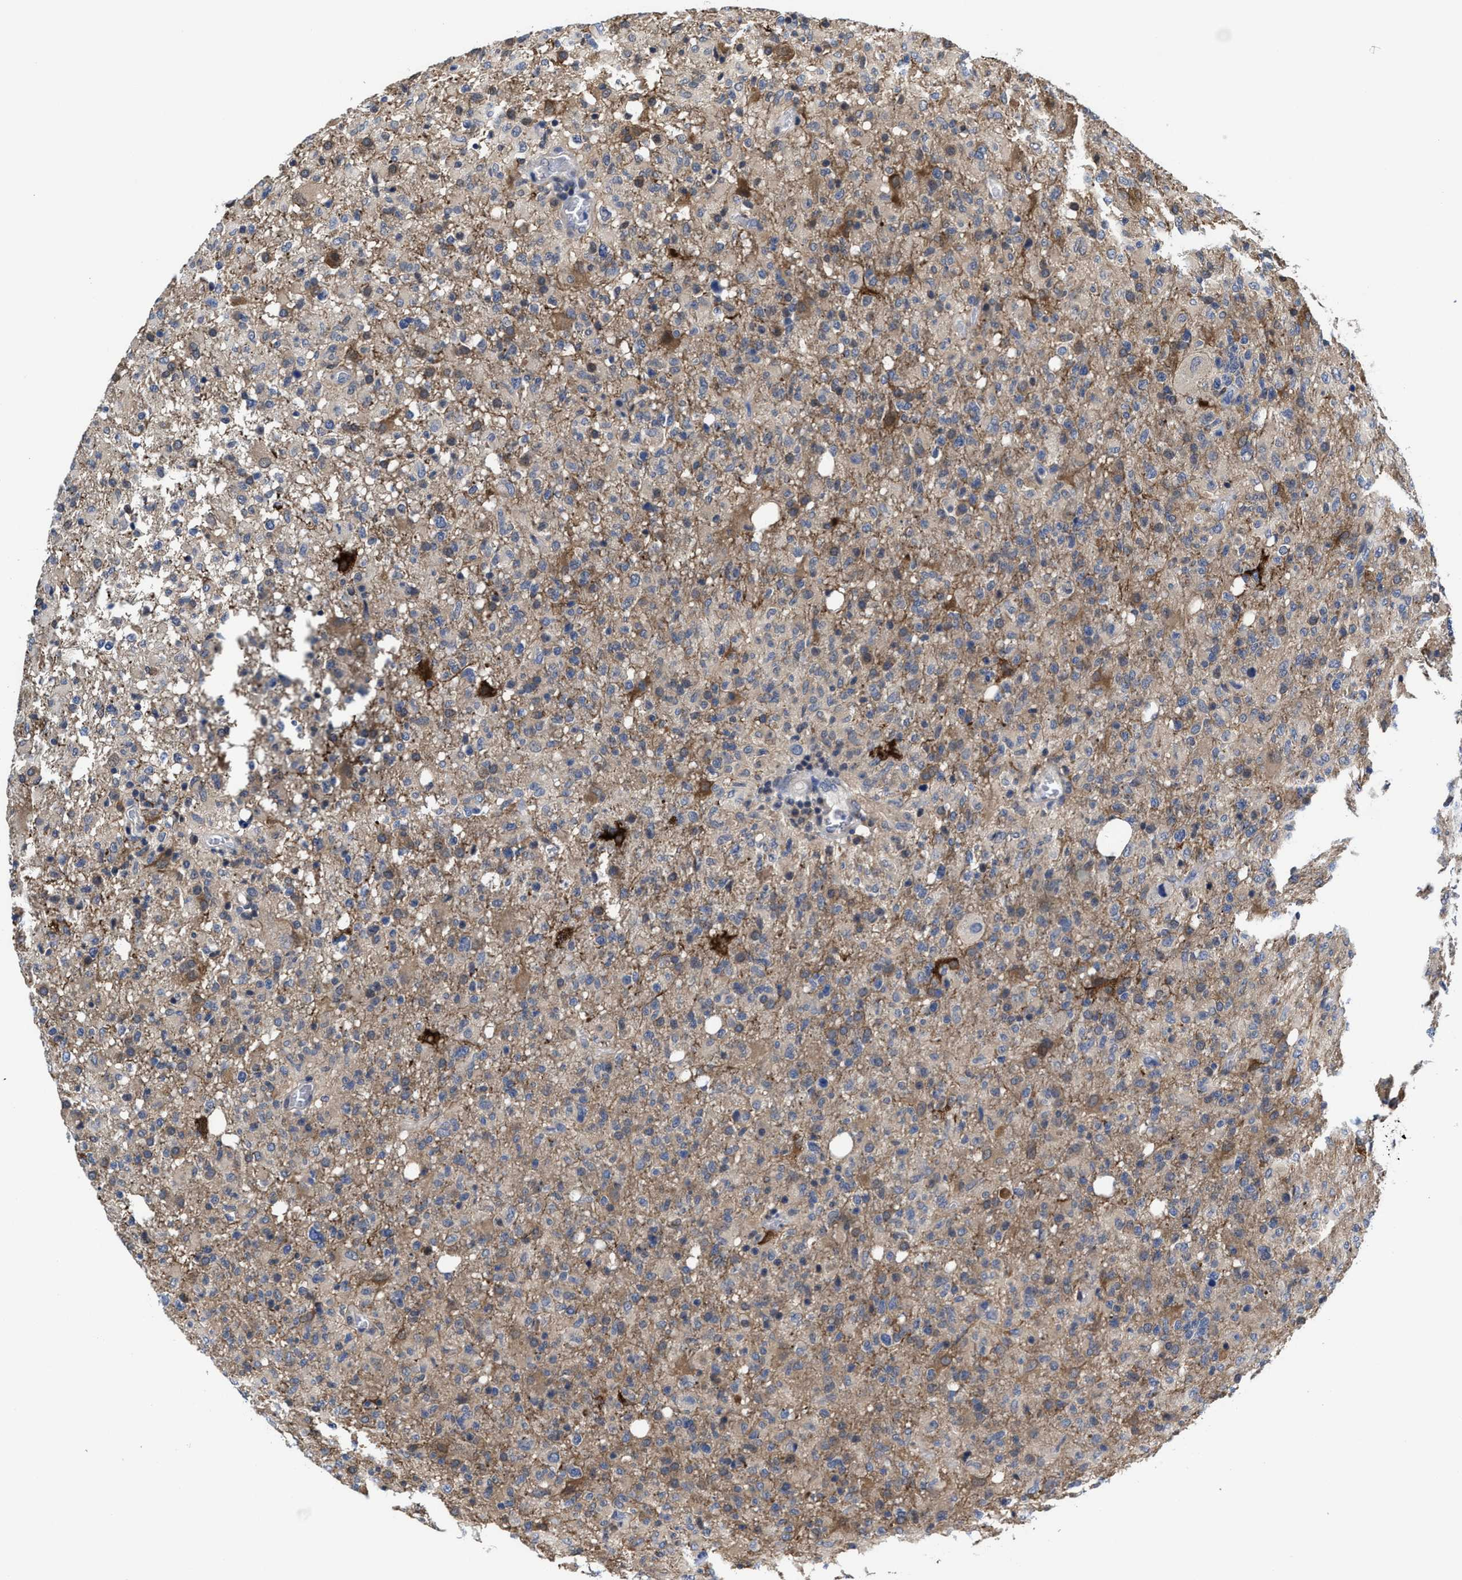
{"staining": {"intensity": "weak", "quantity": "25%-75%", "location": "cytoplasmic/membranous"}, "tissue": "glioma", "cell_type": "Tumor cells", "image_type": "cancer", "snomed": [{"axis": "morphology", "description": "Glioma, malignant, High grade"}, {"axis": "topography", "description": "Brain"}], "caption": "Immunohistochemical staining of malignant high-grade glioma shows low levels of weak cytoplasmic/membranous protein expression in approximately 25%-75% of tumor cells. (Brightfield microscopy of DAB IHC at high magnification).", "gene": "KIF12", "patient": {"sex": "female", "age": 57}}